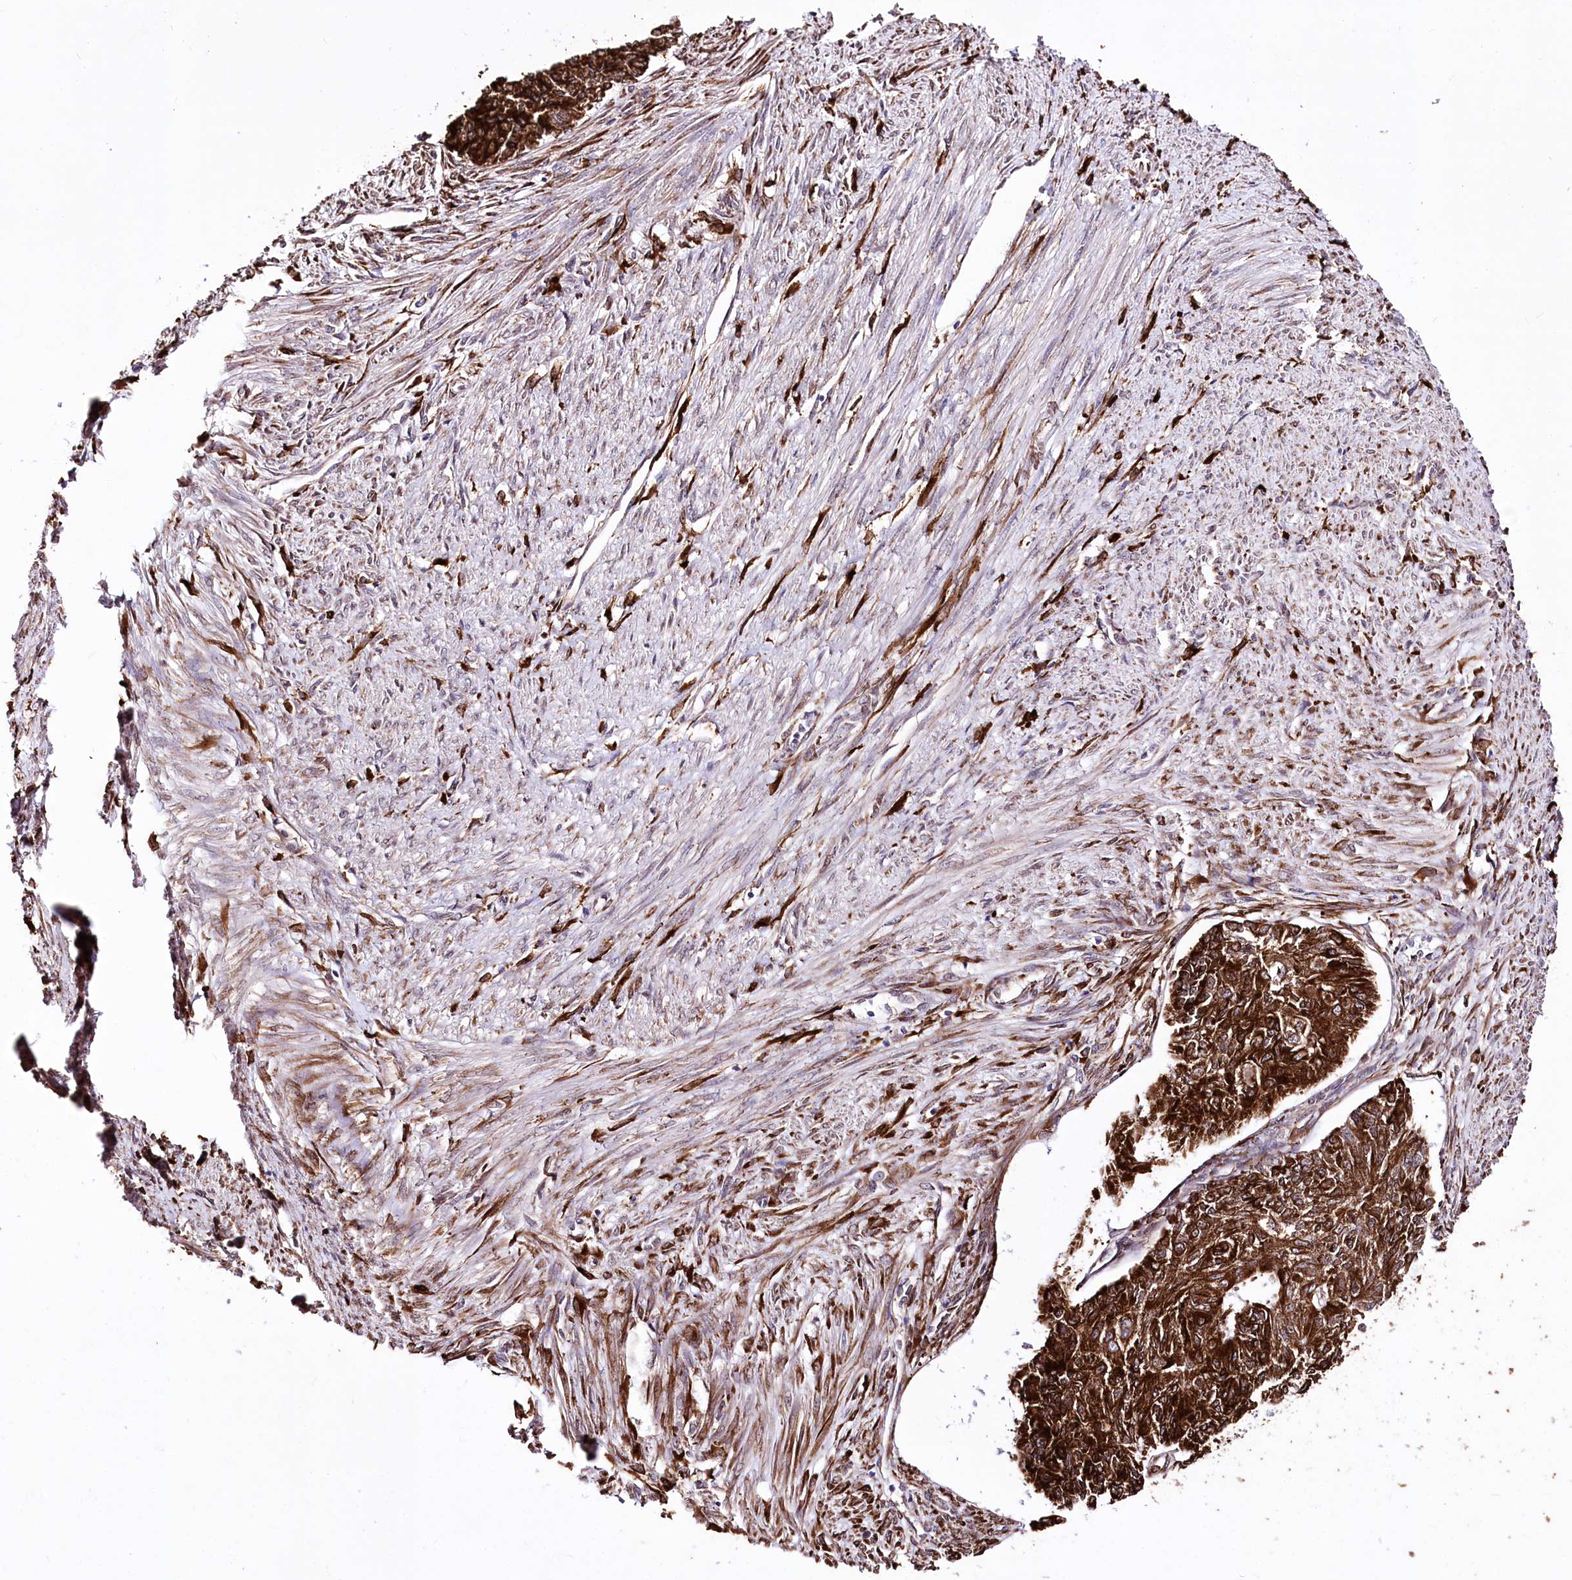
{"staining": {"intensity": "strong", "quantity": ">75%", "location": "cytoplasmic/membranous"}, "tissue": "endometrial cancer", "cell_type": "Tumor cells", "image_type": "cancer", "snomed": [{"axis": "morphology", "description": "Adenocarcinoma, NOS"}, {"axis": "topography", "description": "Endometrium"}], "caption": "High-magnification brightfield microscopy of endometrial adenocarcinoma stained with DAB (3,3'-diaminobenzidine) (brown) and counterstained with hematoxylin (blue). tumor cells exhibit strong cytoplasmic/membranous positivity is seen in approximately>75% of cells.", "gene": "WWC1", "patient": {"sex": "female", "age": 32}}